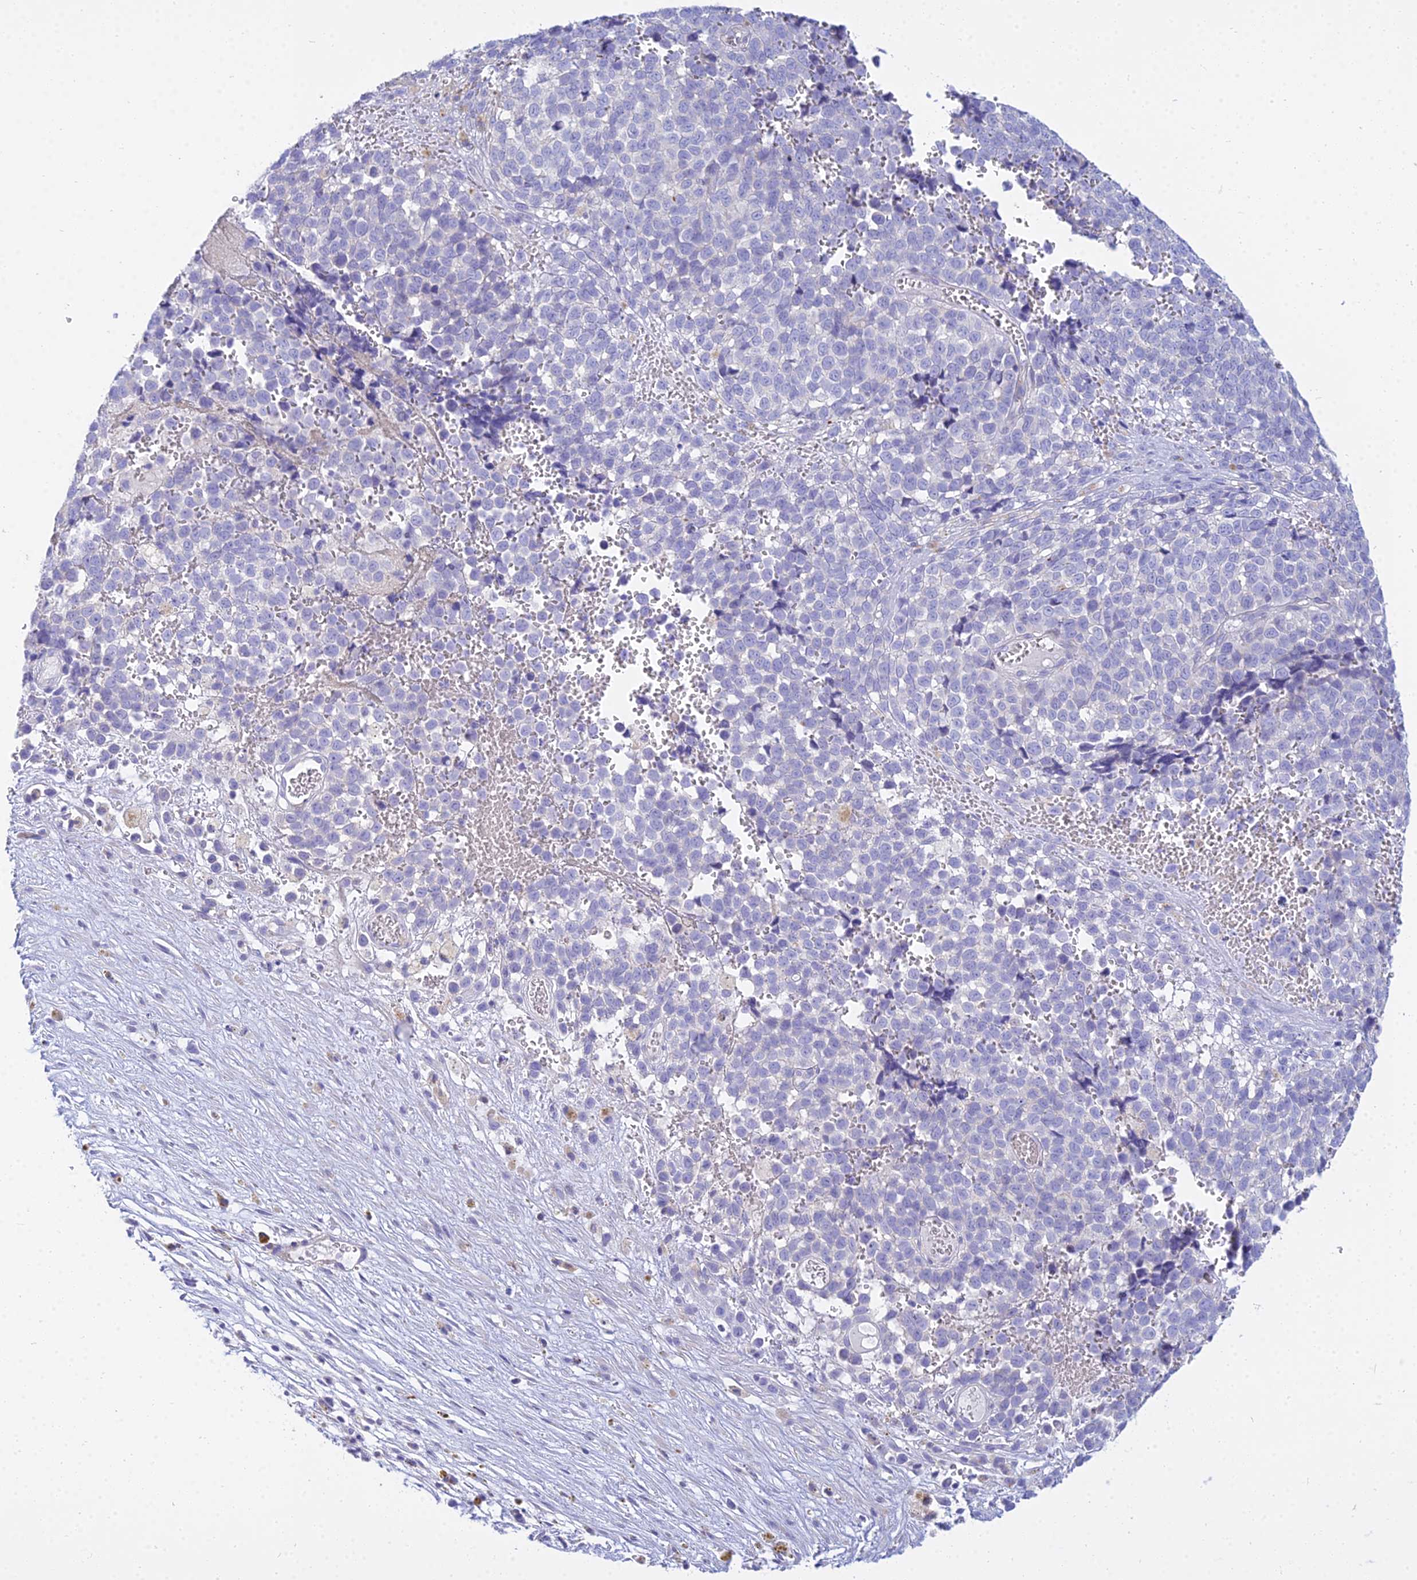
{"staining": {"intensity": "negative", "quantity": "none", "location": "none"}, "tissue": "melanoma", "cell_type": "Tumor cells", "image_type": "cancer", "snomed": [{"axis": "morphology", "description": "Malignant melanoma, NOS"}, {"axis": "topography", "description": "Nose, NOS"}], "caption": "Malignant melanoma stained for a protein using IHC reveals no positivity tumor cells.", "gene": "SMIM24", "patient": {"sex": "female", "age": 48}}